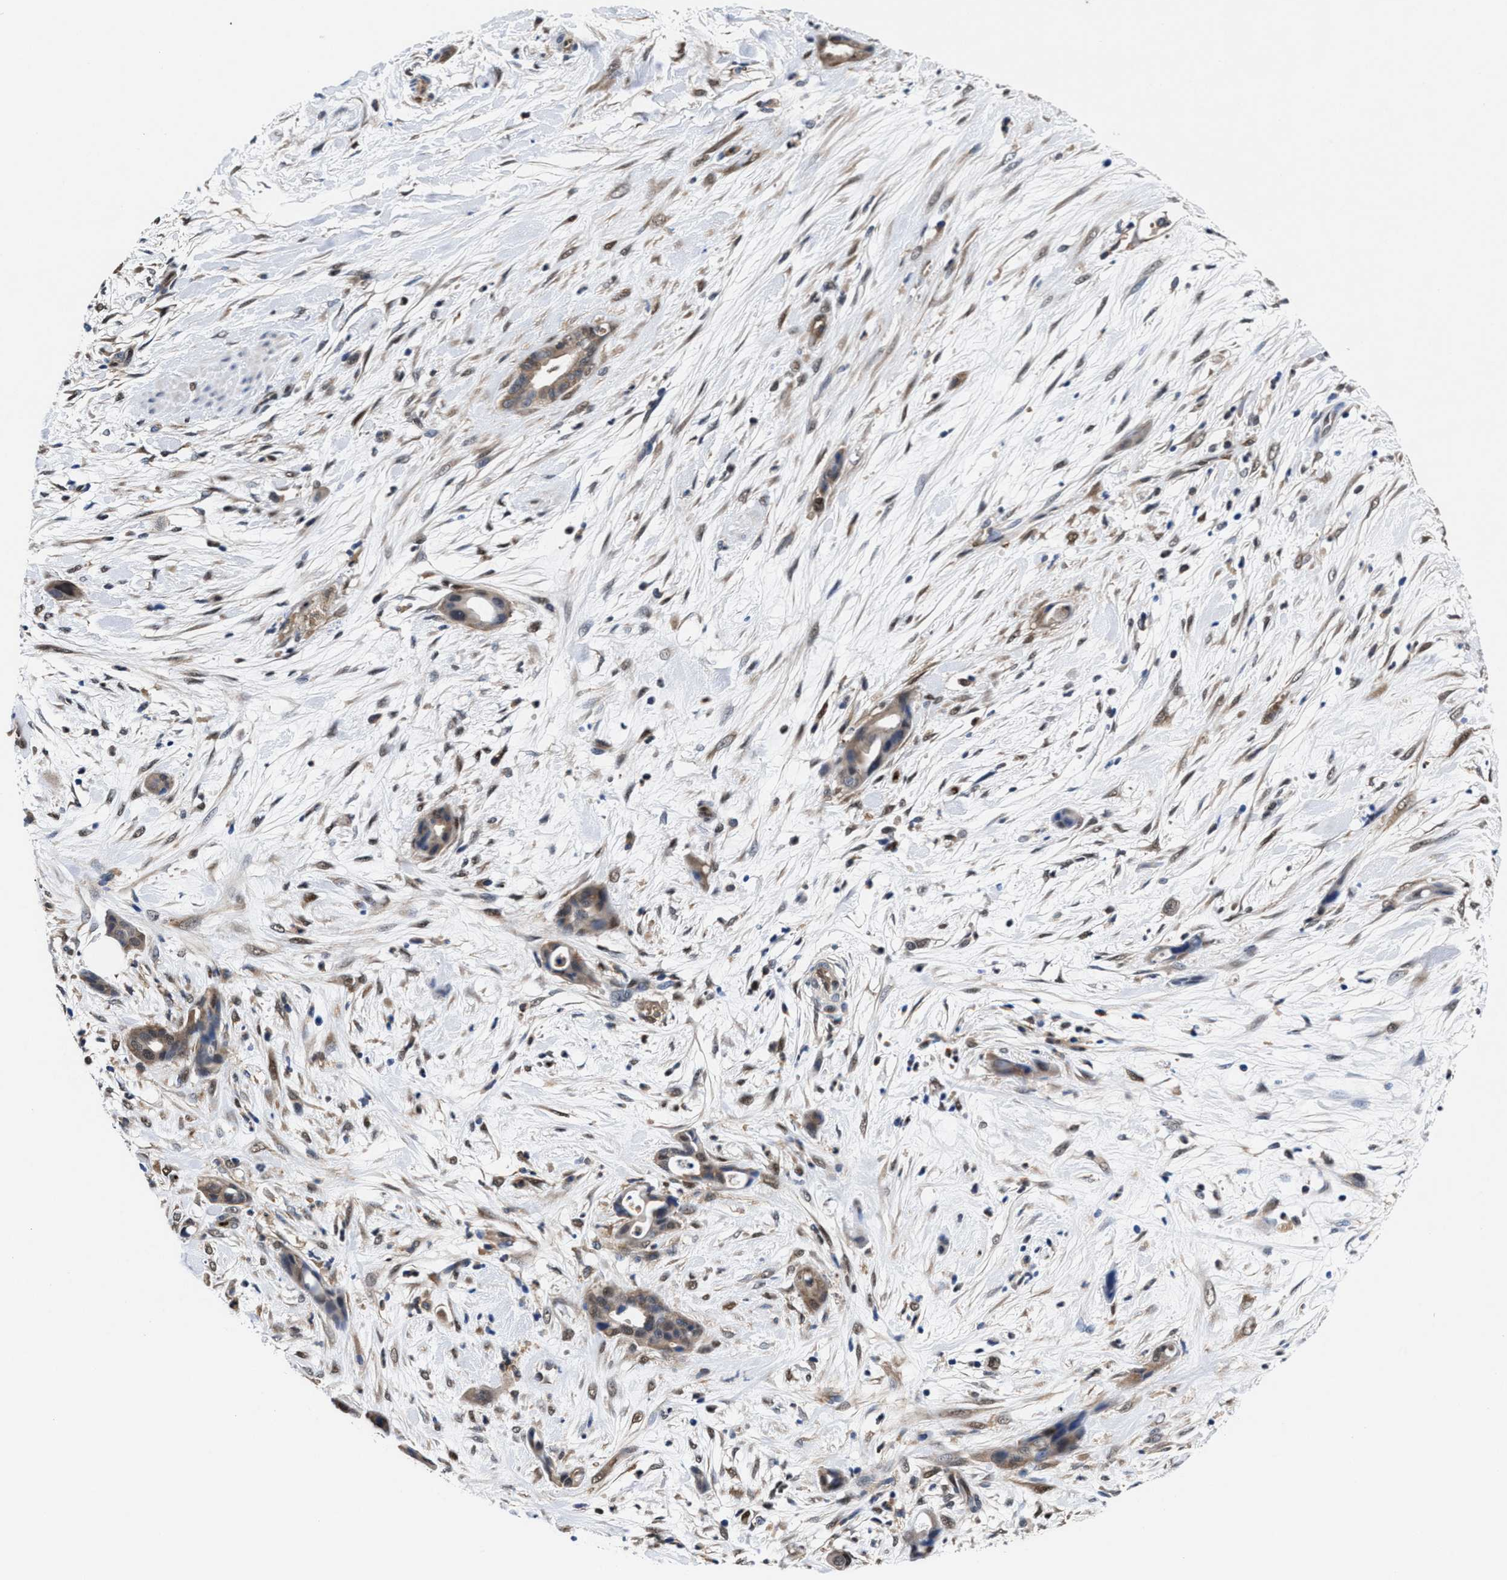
{"staining": {"intensity": "moderate", "quantity": ">75%", "location": "cytoplasmic/membranous,nuclear"}, "tissue": "pancreatic cancer", "cell_type": "Tumor cells", "image_type": "cancer", "snomed": [{"axis": "morphology", "description": "Adenocarcinoma, NOS"}, {"axis": "topography", "description": "Pancreas"}], "caption": "A histopathology image of pancreatic cancer stained for a protein displays moderate cytoplasmic/membranous and nuclear brown staining in tumor cells.", "gene": "ACLY", "patient": {"sex": "male", "age": 59}}